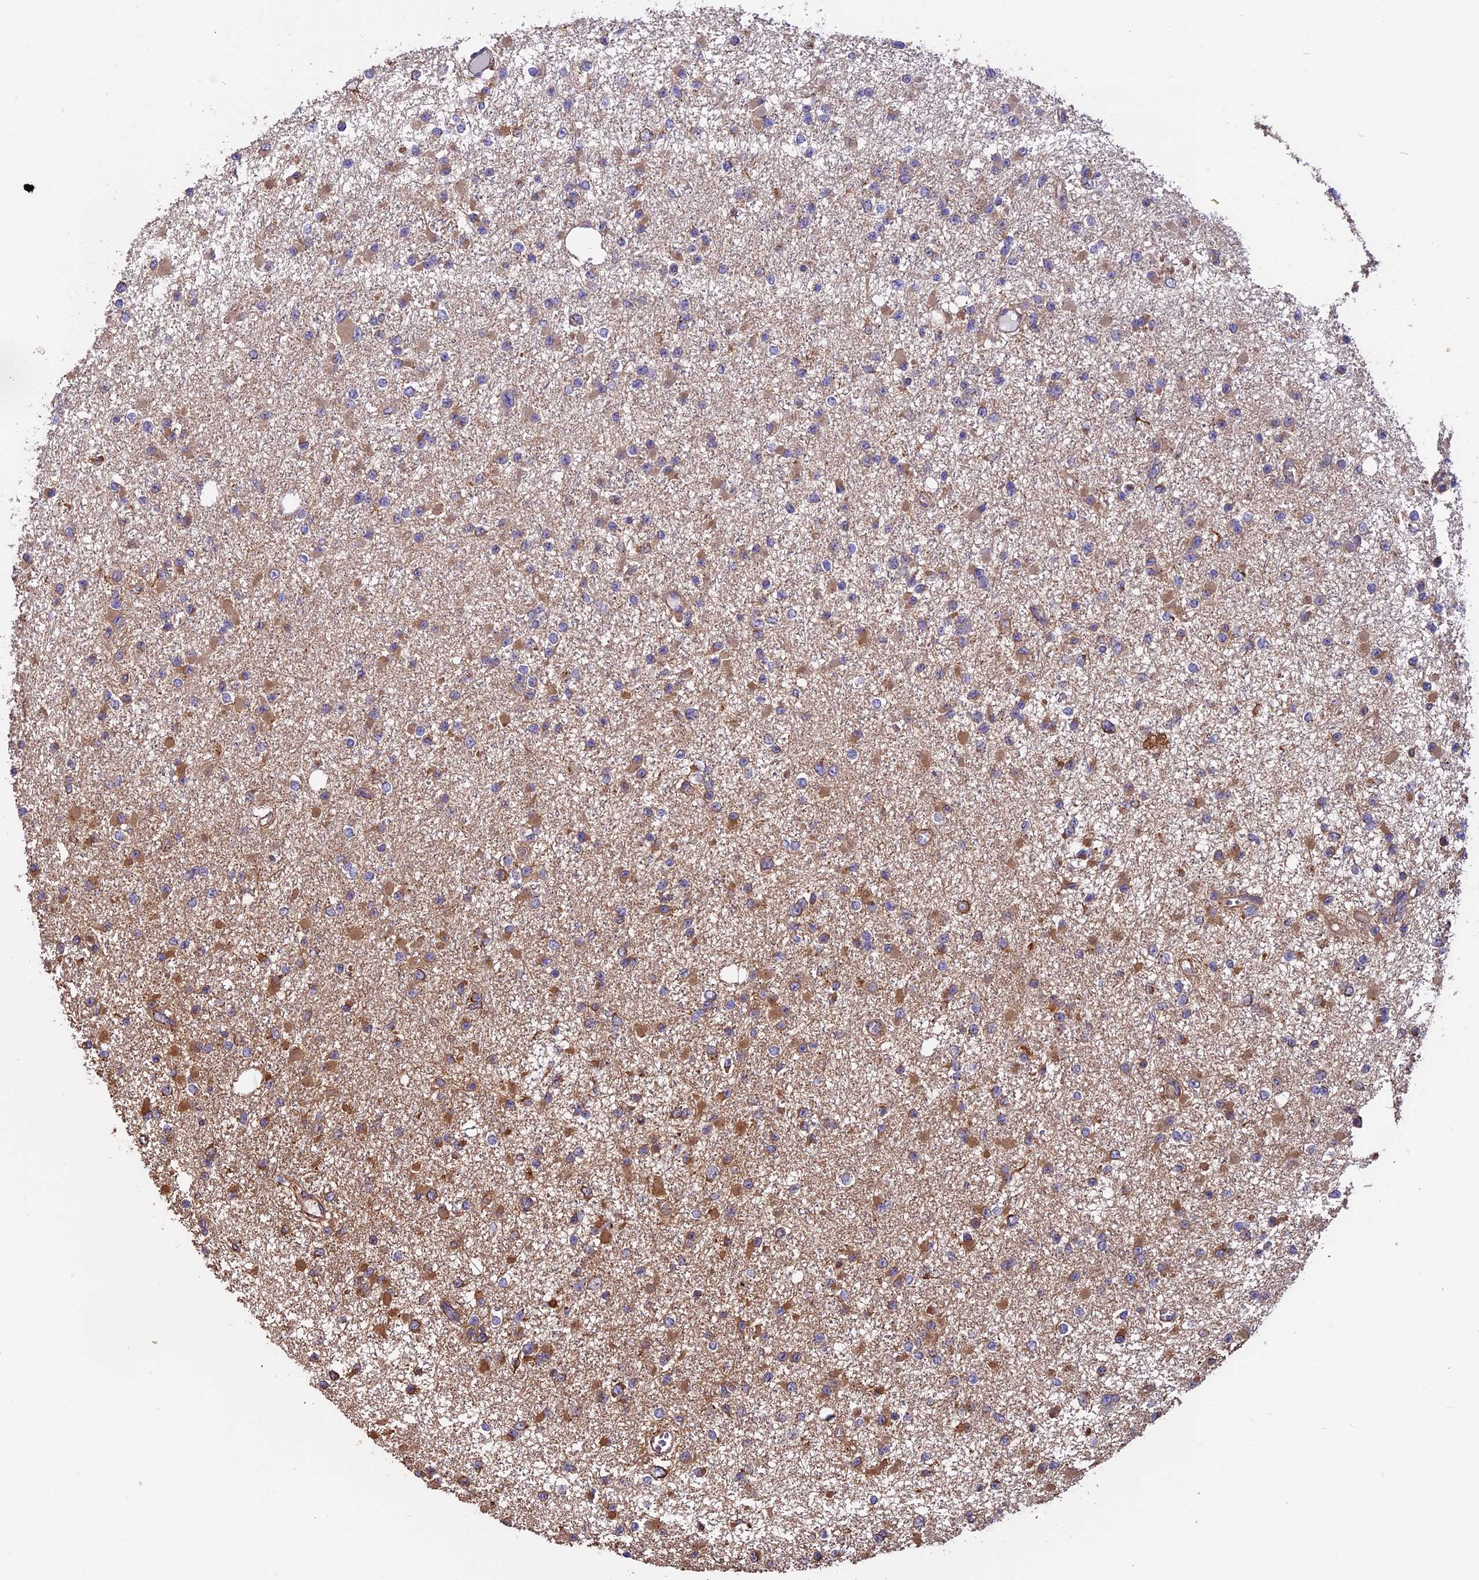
{"staining": {"intensity": "moderate", "quantity": "25%-75%", "location": "cytoplasmic/membranous"}, "tissue": "glioma", "cell_type": "Tumor cells", "image_type": "cancer", "snomed": [{"axis": "morphology", "description": "Glioma, malignant, Low grade"}, {"axis": "topography", "description": "Brain"}], "caption": "A brown stain highlights moderate cytoplasmic/membranous expression of a protein in glioma tumor cells. (DAB (3,3'-diaminobenzidine) = brown stain, brightfield microscopy at high magnification).", "gene": "CHMP2A", "patient": {"sex": "female", "age": 22}}